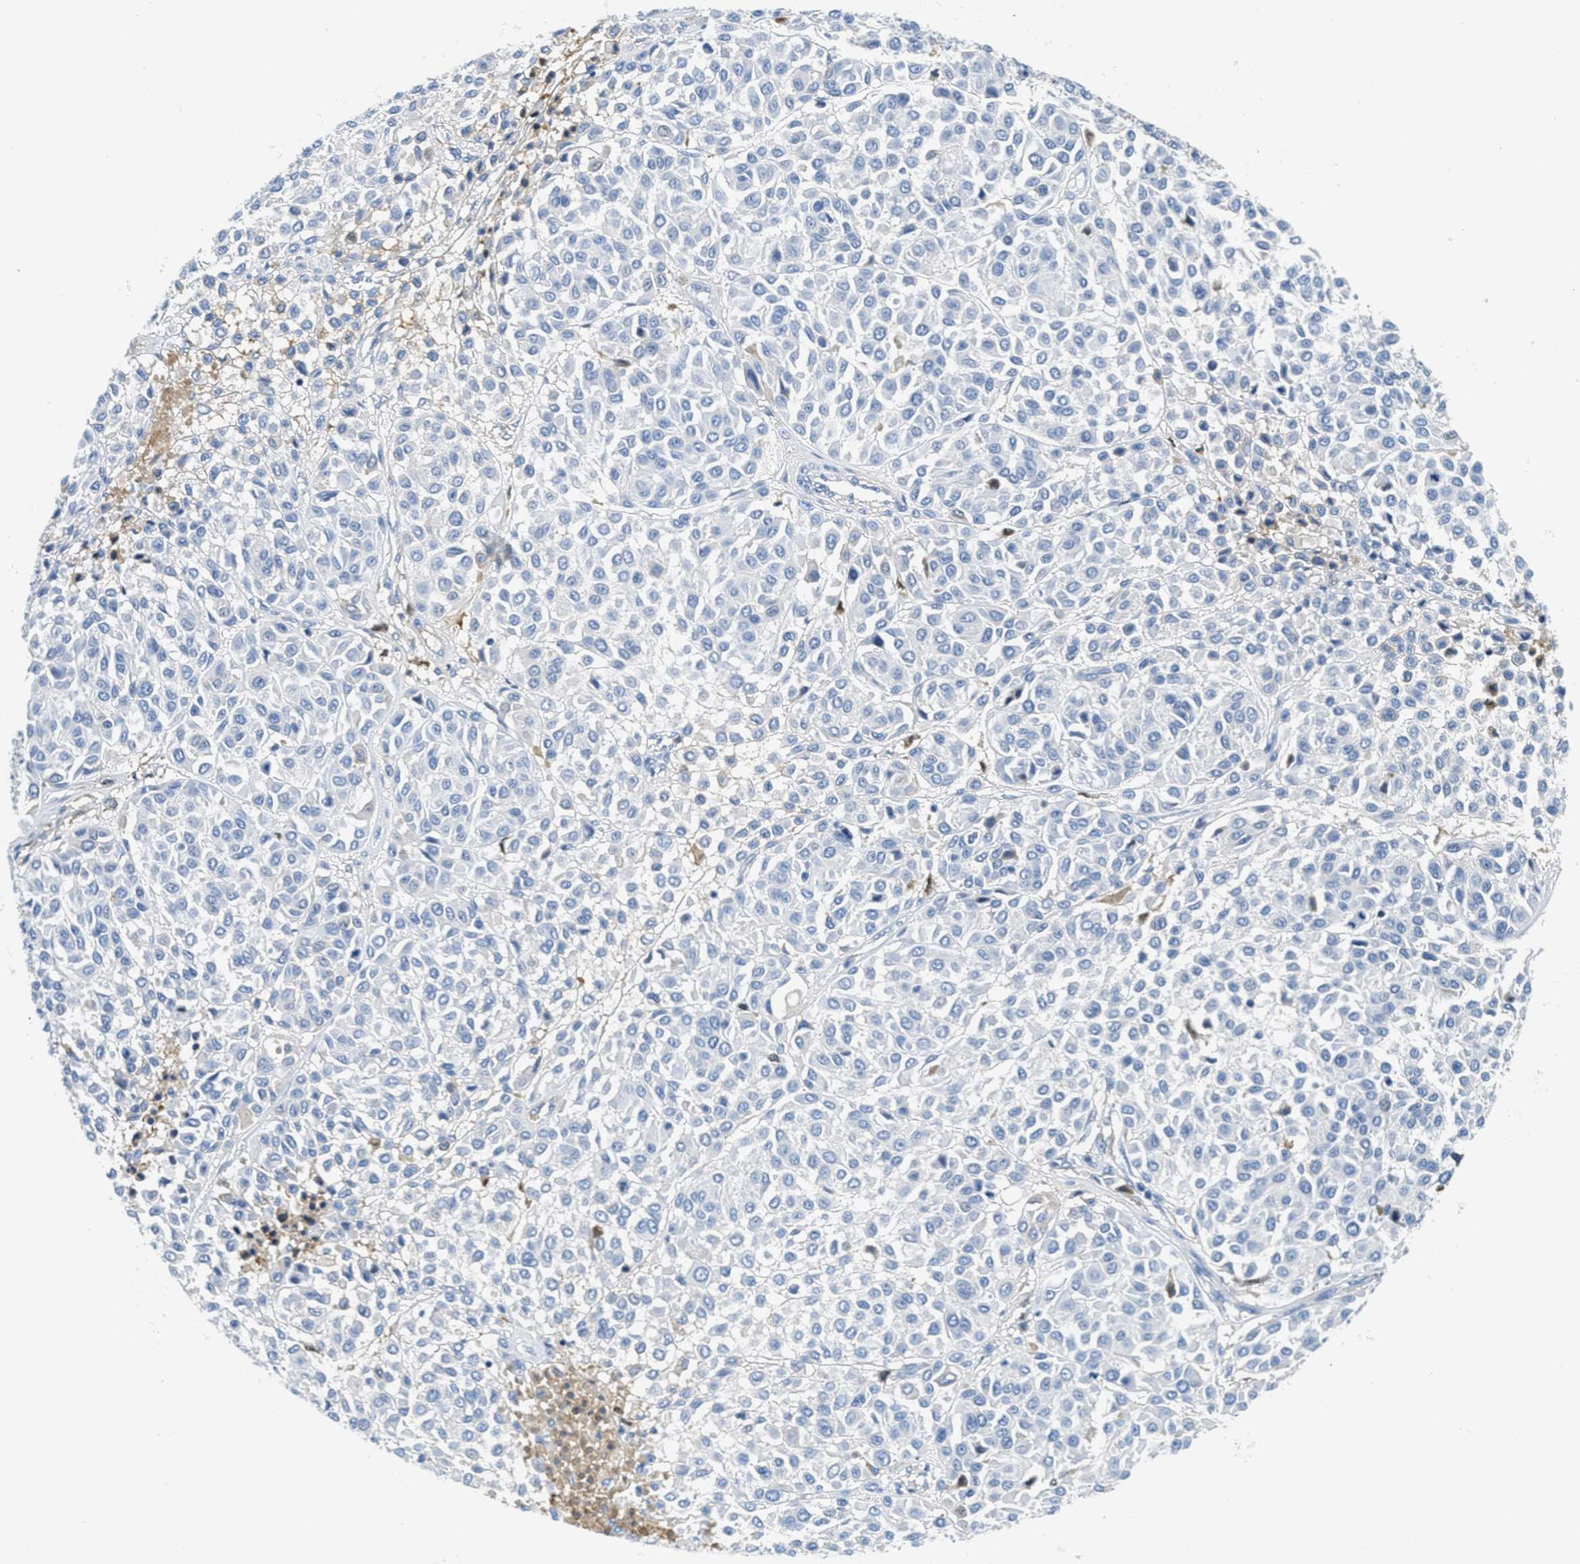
{"staining": {"intensity": "negative", "quantity": "none", "location": "none"}, "tissue": "melanoma", "cell_type": "Tumor cells", "image_type": "cancer", "snomed": [{"axis": "morphology", "description": "Malignant melanoma, Metastatic site"}, {"axis": "topography", "description": "Soft tissue"}], "caption": "Photomicrograph shows no protein positivity in tumor cells of melanoma tissue.", "gene": "SERPINA1", "patient": {"sex": "male", "age": 41}}